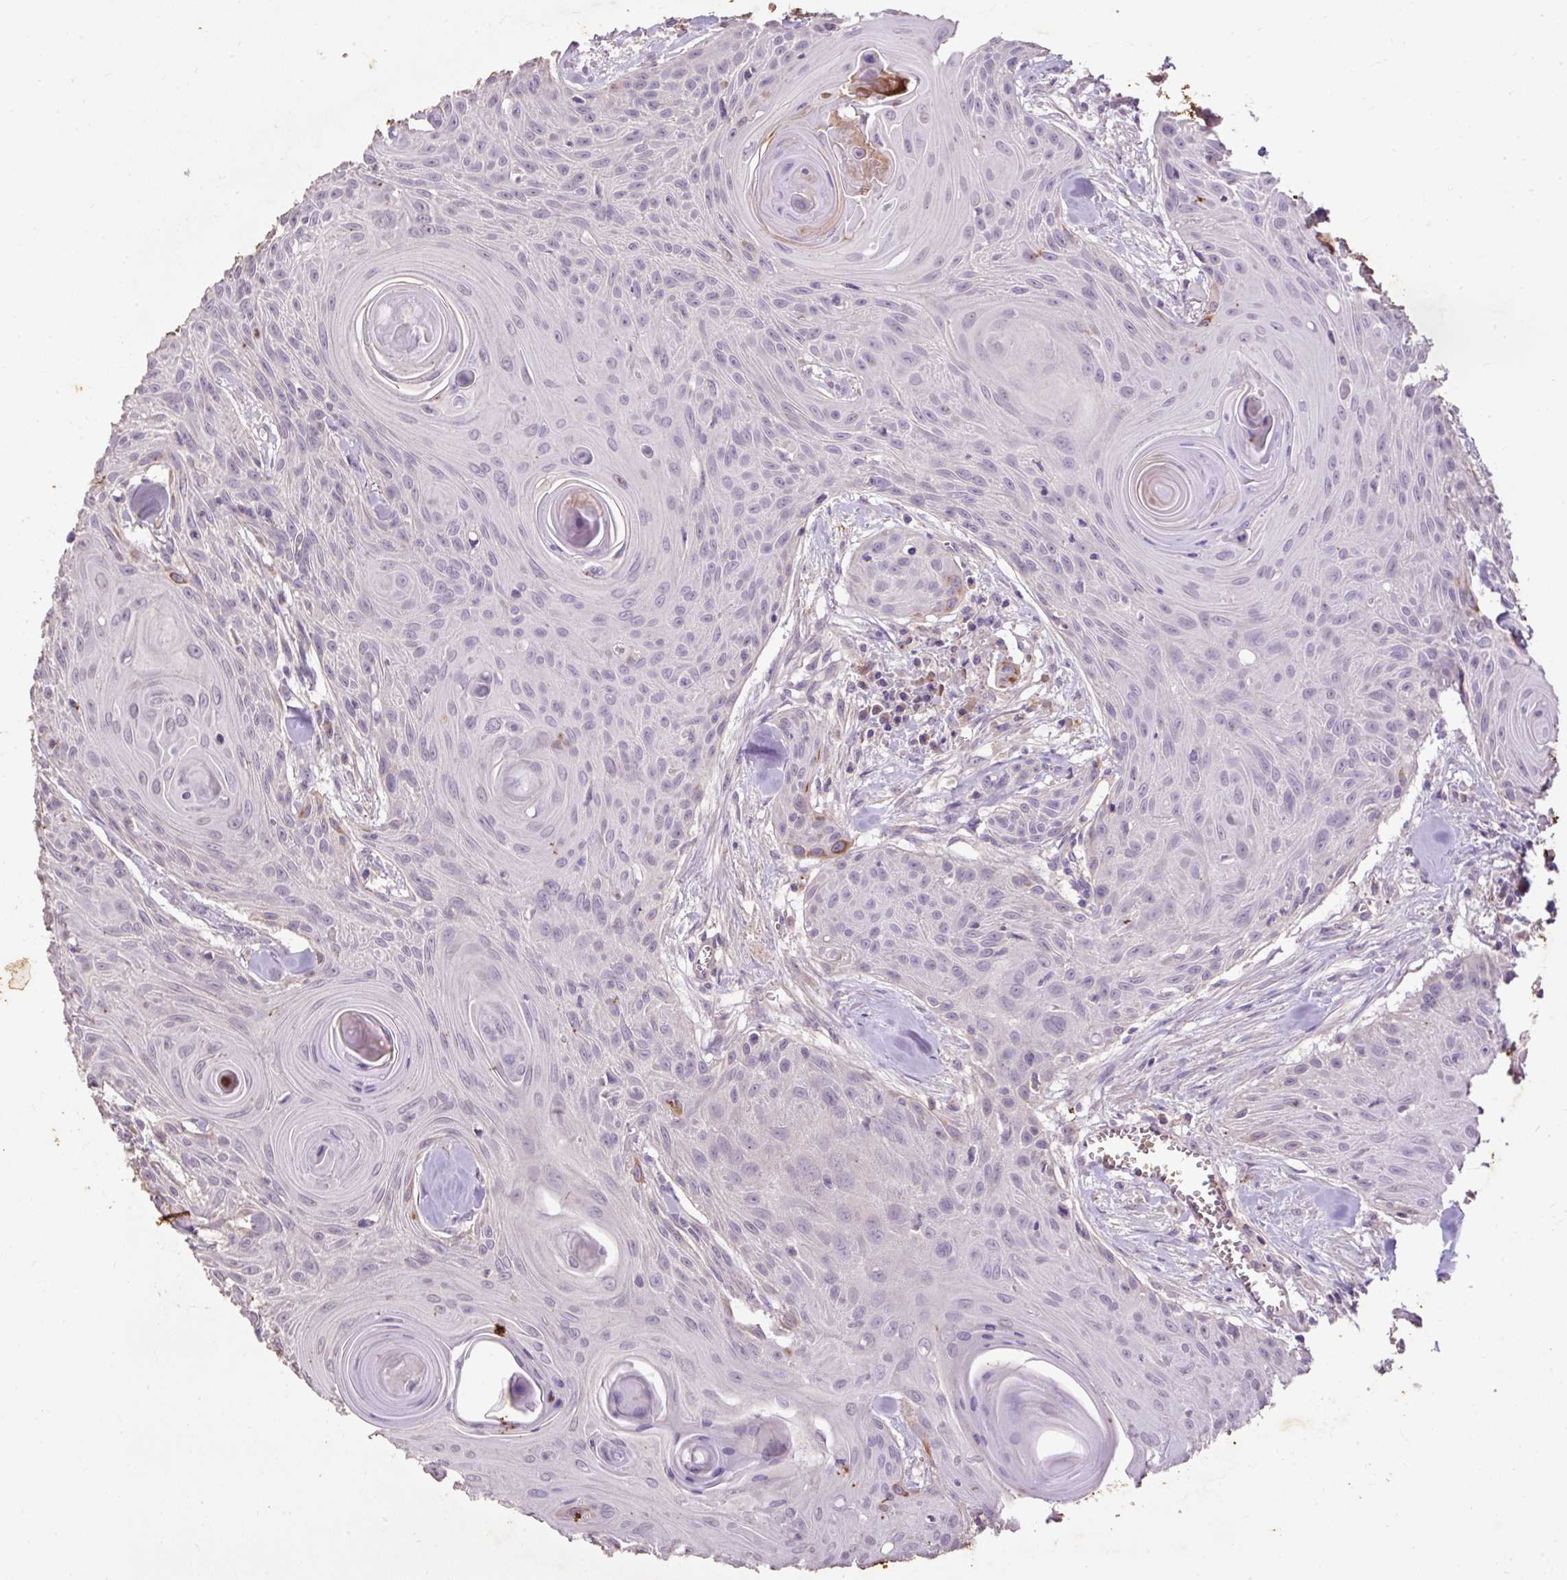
{"staining": {"intensity": "moderate", "quantity": "<25%", "location": "cytoplasmic/membranous"}, "tissue": "head and neck cancer", "cell_type": "Tumor cells", "image_type": "cancer", "snomed": [{"axis": "morphology", "description": "Squamous cell carcinoma, NOS"}, {"axis": "topography", "description": "Lymph node"}, {"axis": "topography", "description": "Salivary gland"}, {"axis": "topography", "description": "Head-Neck"}], "caption": "Tumor cells display moderate cytoplasmic/membranous positivity in approximately <25% of cells in head and neck squamous cell carcinoma.", "gene": "LRTM2", "patient": {"sex": "female", "age": 74}}